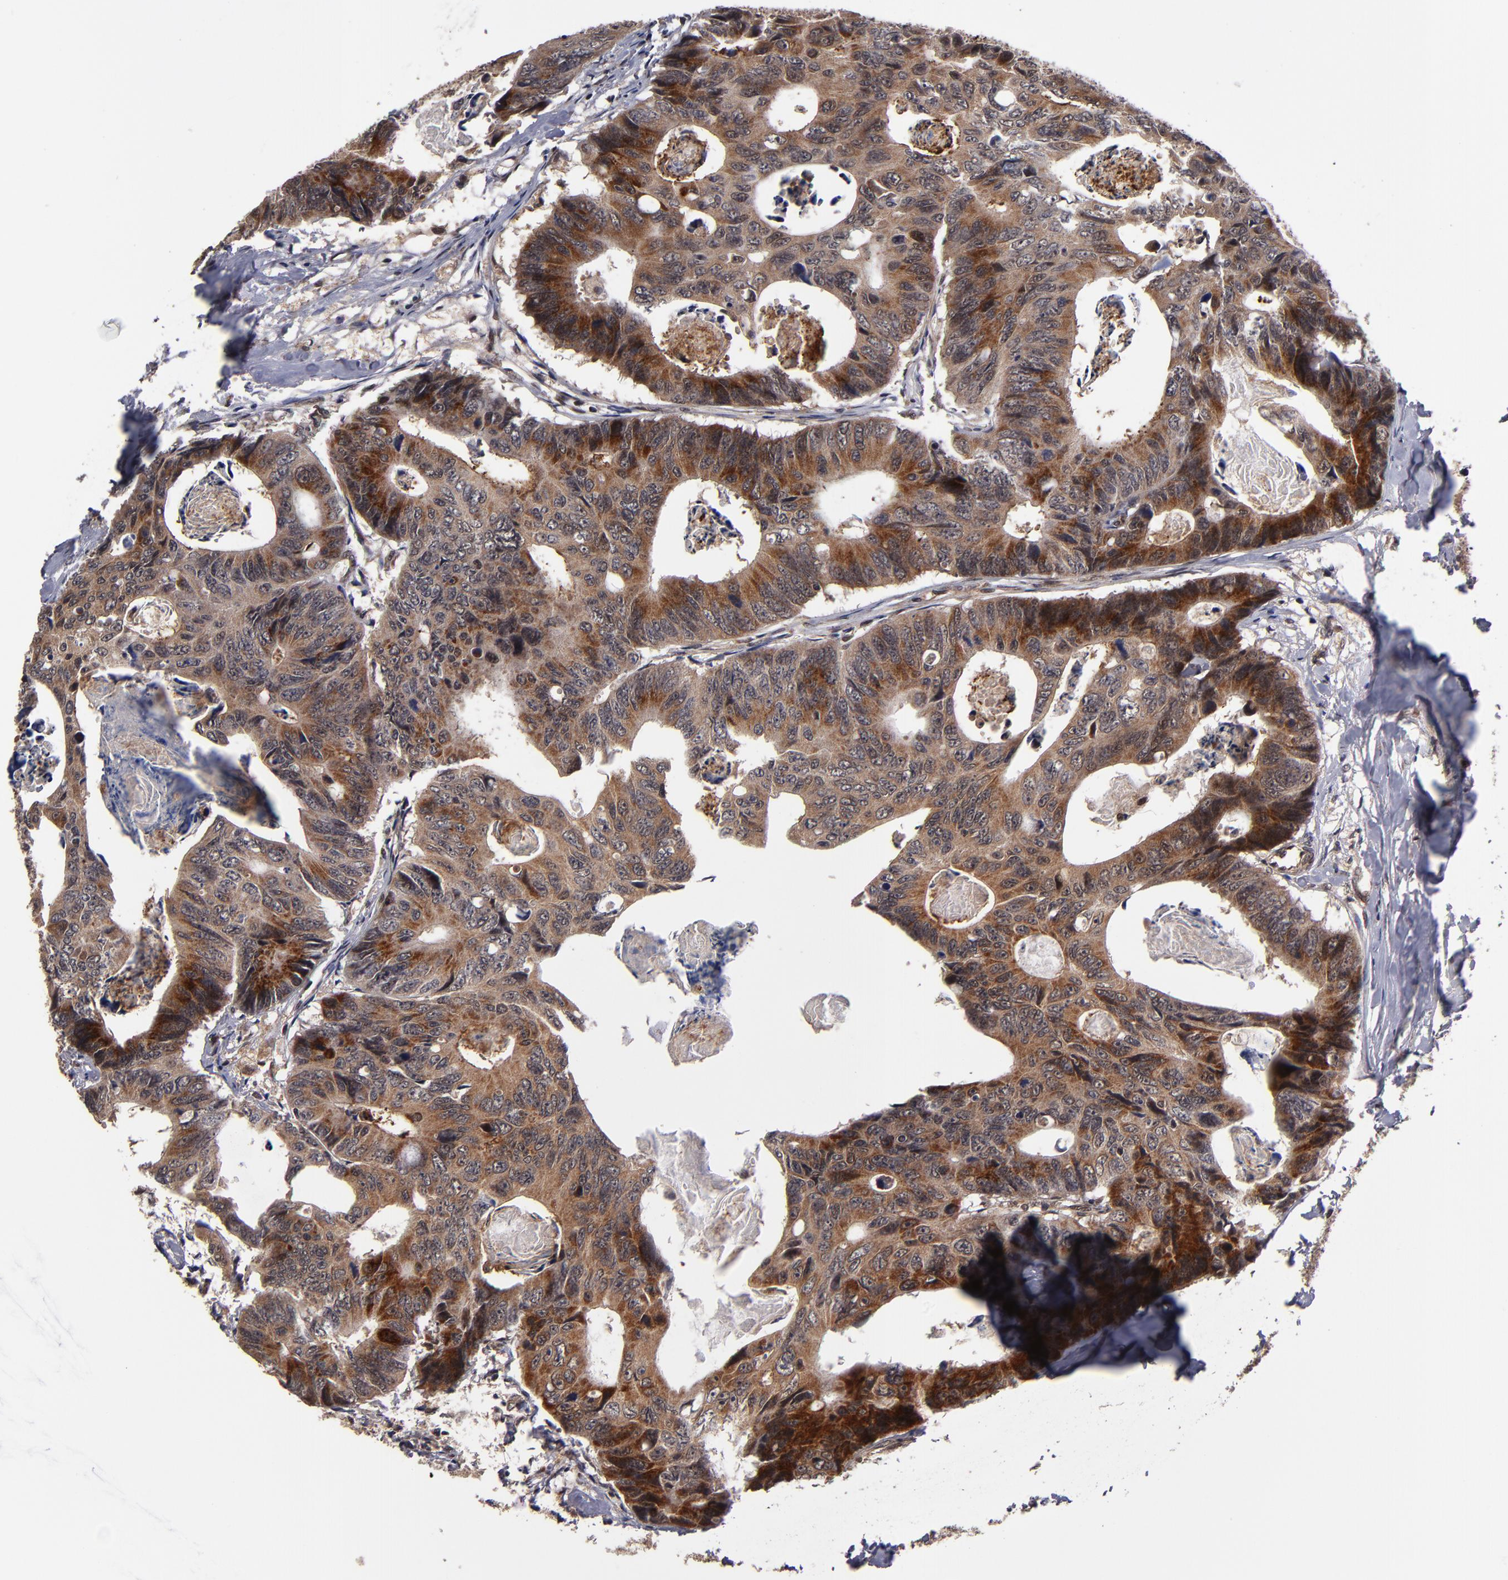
{"staining": {"intensity": "strong", "quantity": ">75%", "location": "cytoplasmic/membranous,nuclear"}, "tissue": "colorectal cancer", "cell_type": "Tumor cells", "image_type": "cancer", "snomed": [{"axis": "morphology", "description": "Adenocarcinoma, NOS"}, {"axis": "topography", "description": "Colon"}], "caption": "Strong cytoplasmic/membranous and nuclear protein expression is identified in approximately >75% of tumor cells in colorectal adenocarcinoma.", "gene": "CUL5", "patient": {"sex": "female", "age": 55}}